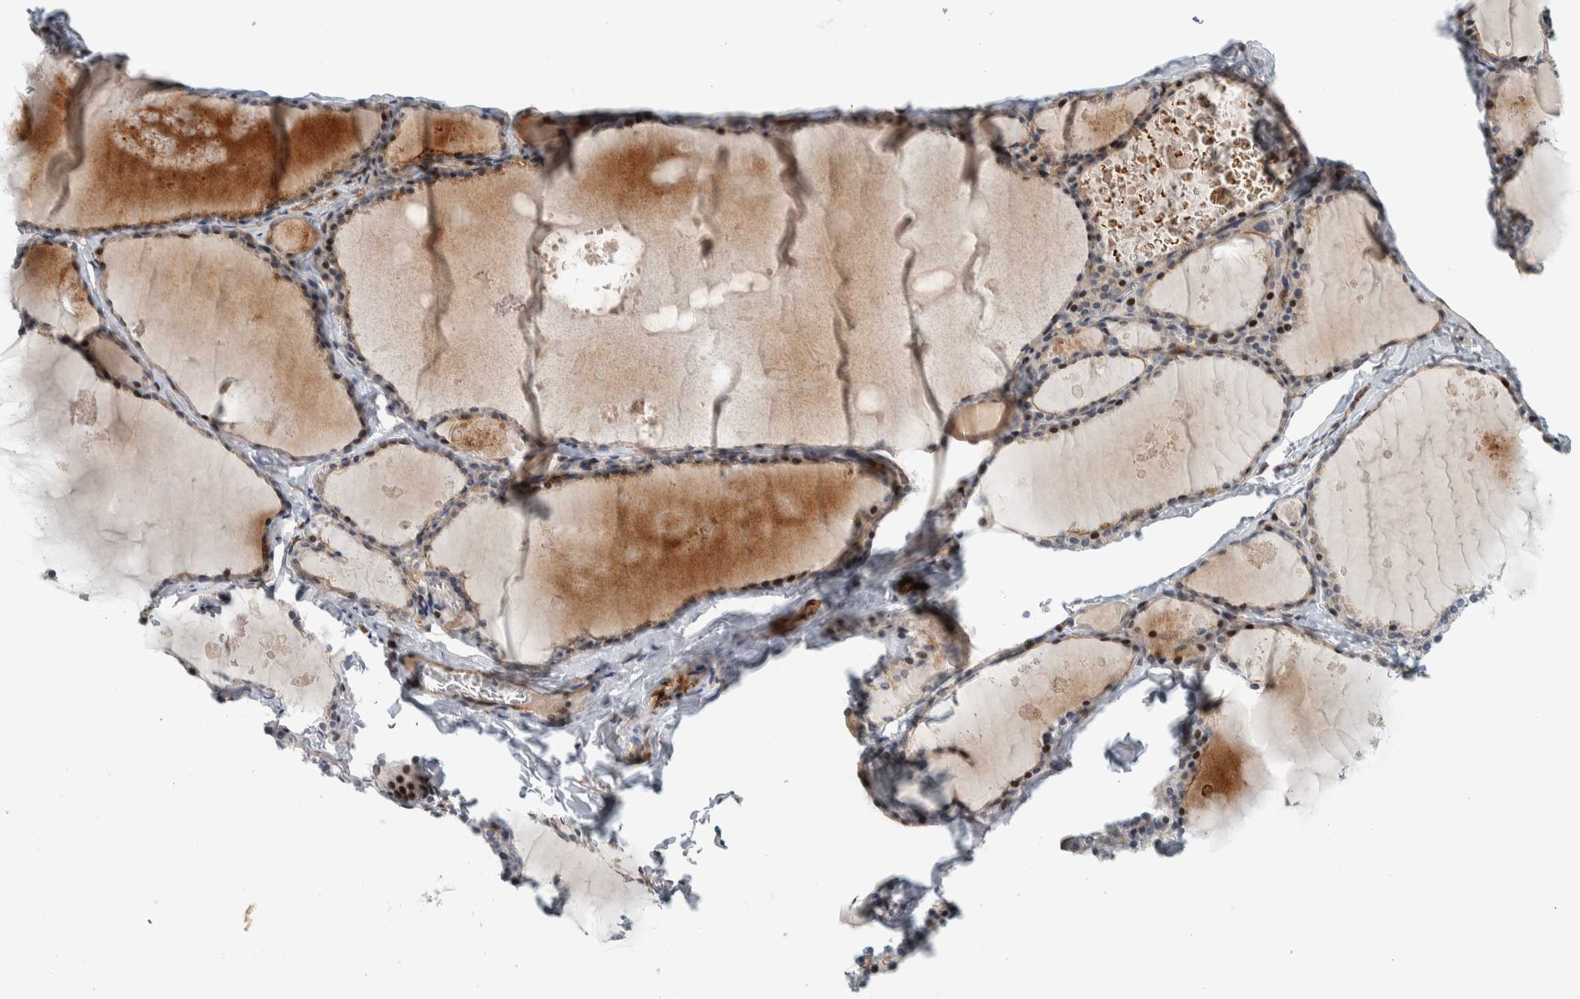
{"staining": {"intensity": "strong", "quantity": "25%-75%", "location": "cytoplasmic/membranous,nuclear"}, "tissue": "thyroid gland", "cell_type": "Glandular cells", "image_type": "normal", "snomed": [{"axis": "morphology", "description": "Normal tissue, NOS"}, {"axis": "topography", "description": "Thyroid gland"}], "caption": "Thyroid gland stained with immunohistochemistry shows strong cytoplasmic/membranous,nuclear positivity in approximately 25%-75% of glandular cells.", "gene": "MSL1", "patient": {"sex": "male", "age": 56}}